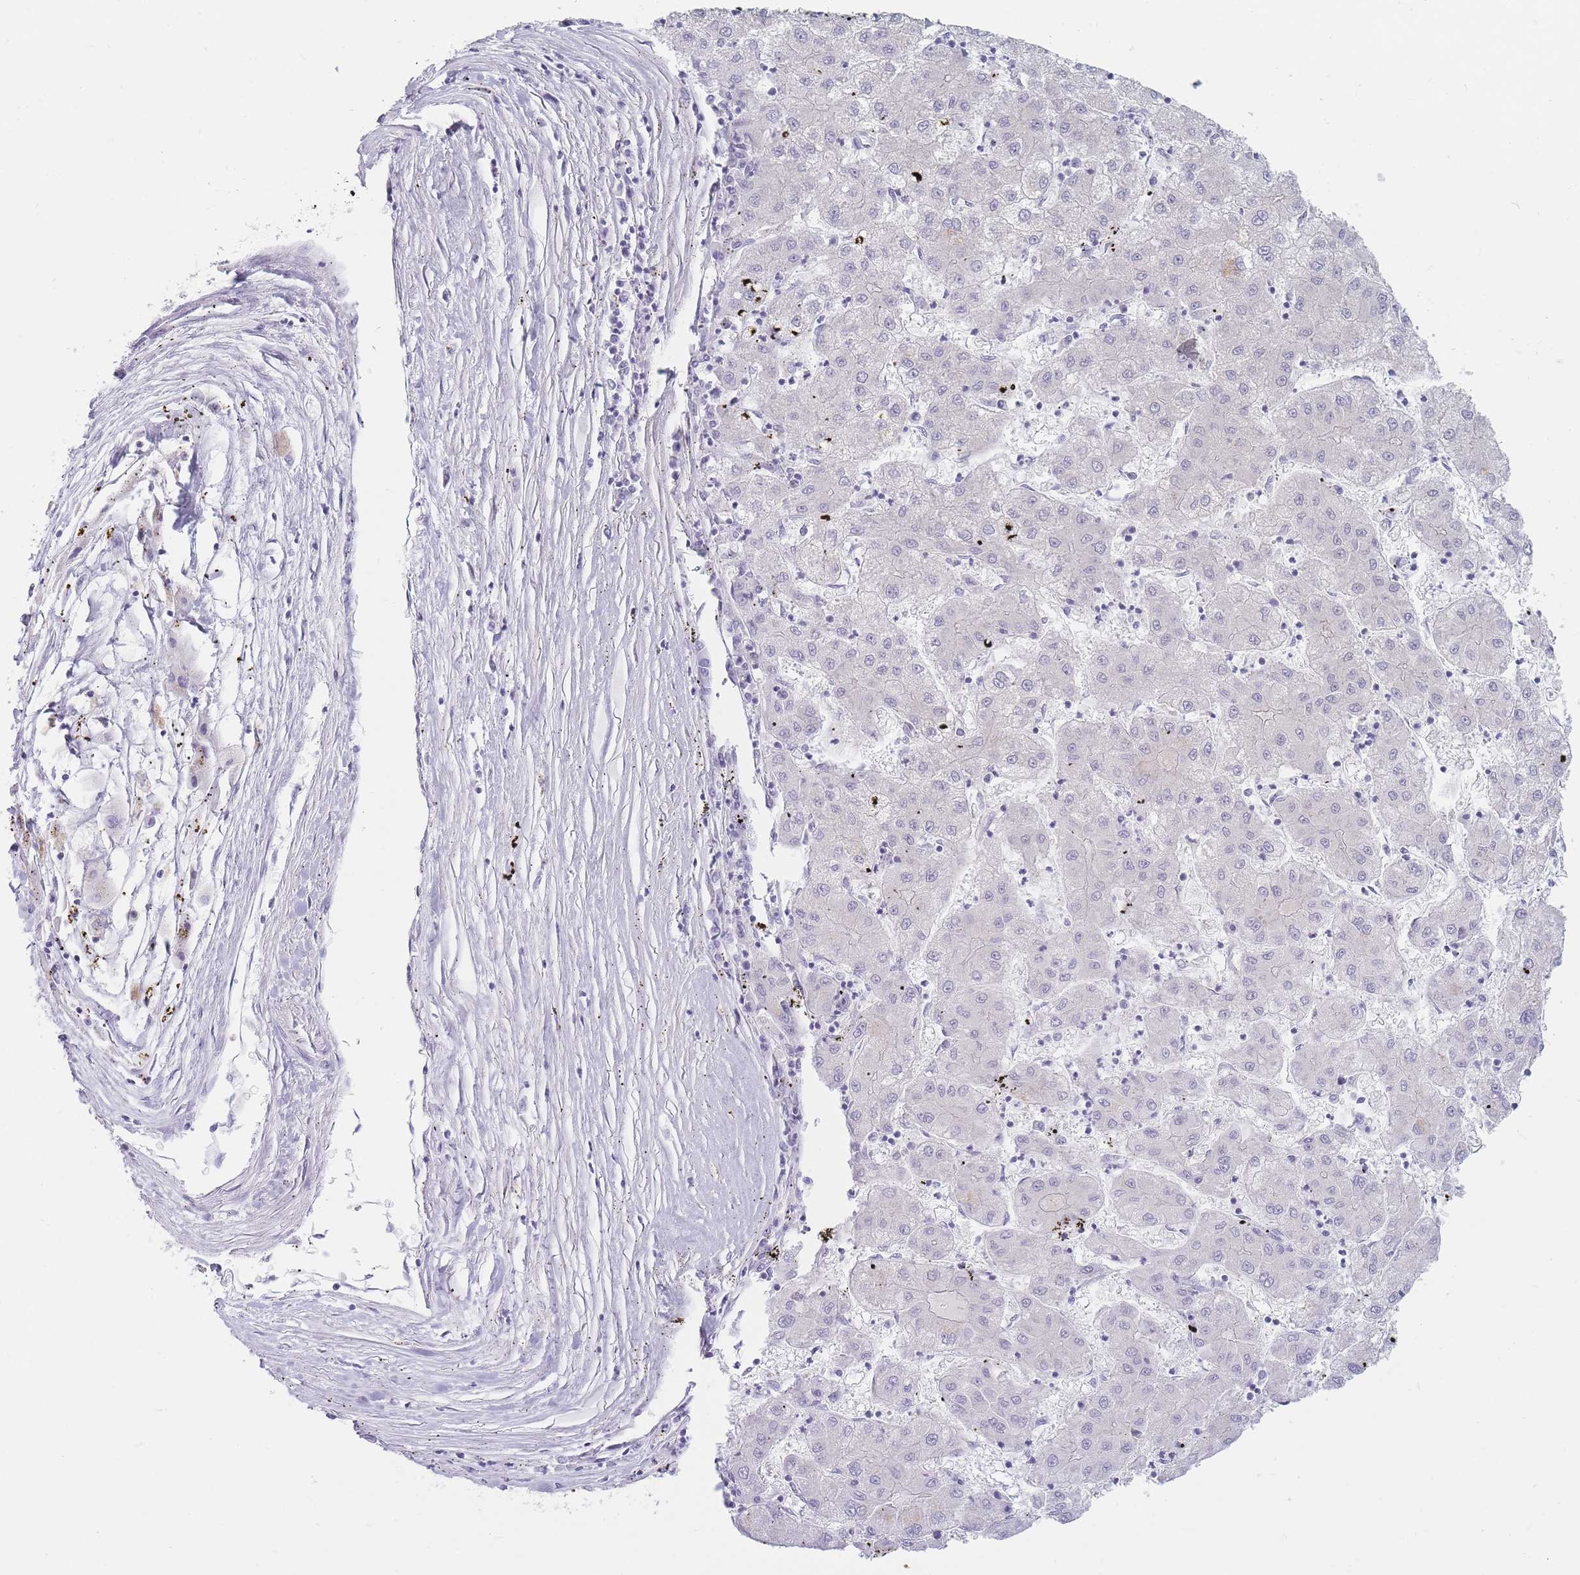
{"staining": {"intensity": "negative", "quantity": "none", "location": "none"}, "tissue": "liver cancer", "cell_type": "Tumor cells", "image_type": "cancer", "snomed": [{"axis": "morphology", "description": "Carcinoma, Hepatocellular, NOS"}, {"axis": "topography", "description": "Liver"}], "caption": "Immunohistochemical staining of hepatocellular carcinoma (liver) shows no significant positivity in tumor cells.", "gene": "IFNA6", "patient": {"sex": "male", "age": 72}}